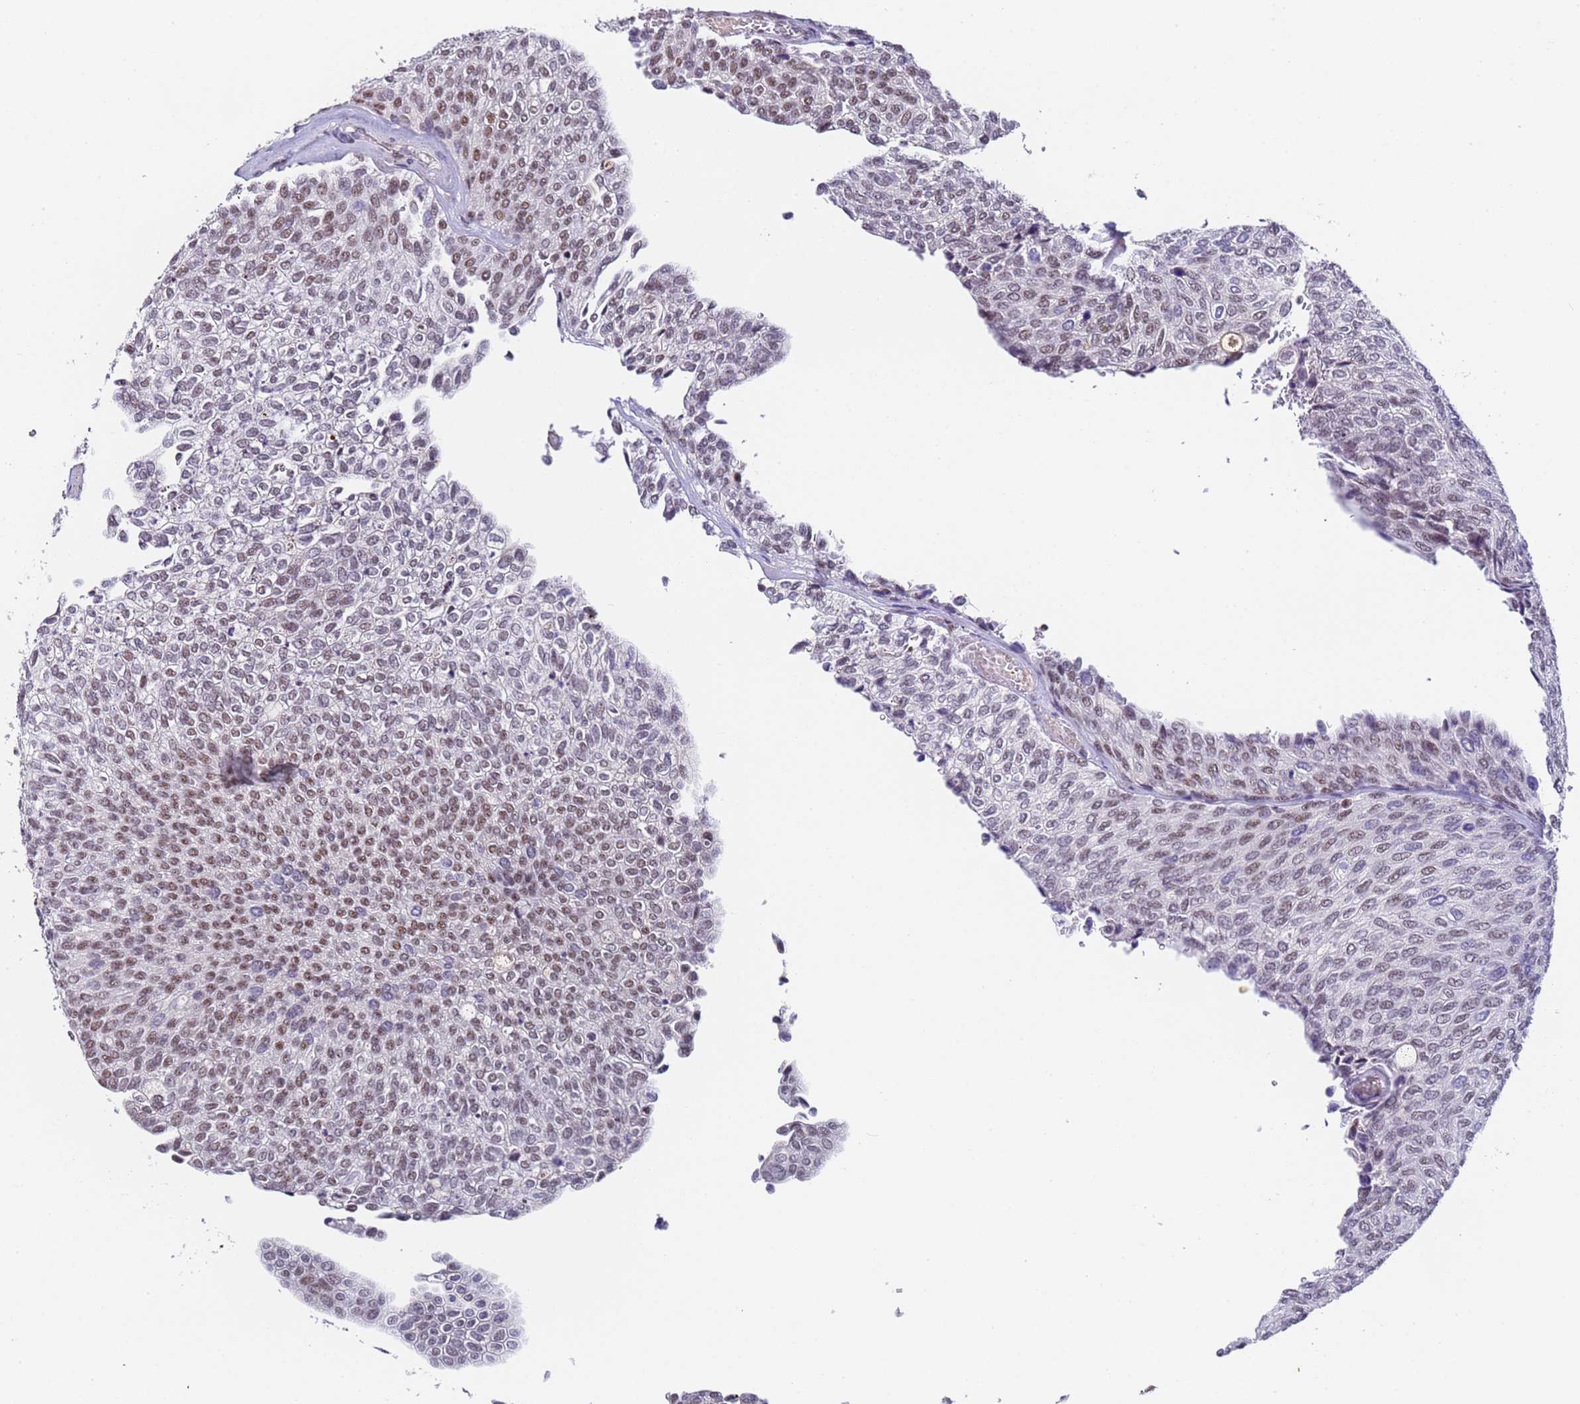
{"staining": {"intensity": "moderate", "quantity": ">75%", "location": "nuclear"}, "tissue": "urothelial cancer", "cell_type": "Tumor cells", "image_type": "cancer", "snomed": [{"axis": "morphology", "description": "Urothelial carcinoma, Low grade"}, {"axis": "topography", "description": "Urinary bladder"}], "caption": "Urothelial cancer was stained to show a protein in brown. There is medium levels of moderate nuclear expression in approximately >75% of tumor cells.", "gene": "FNBP4", "patient": {"sex": "female", "age": 79}}